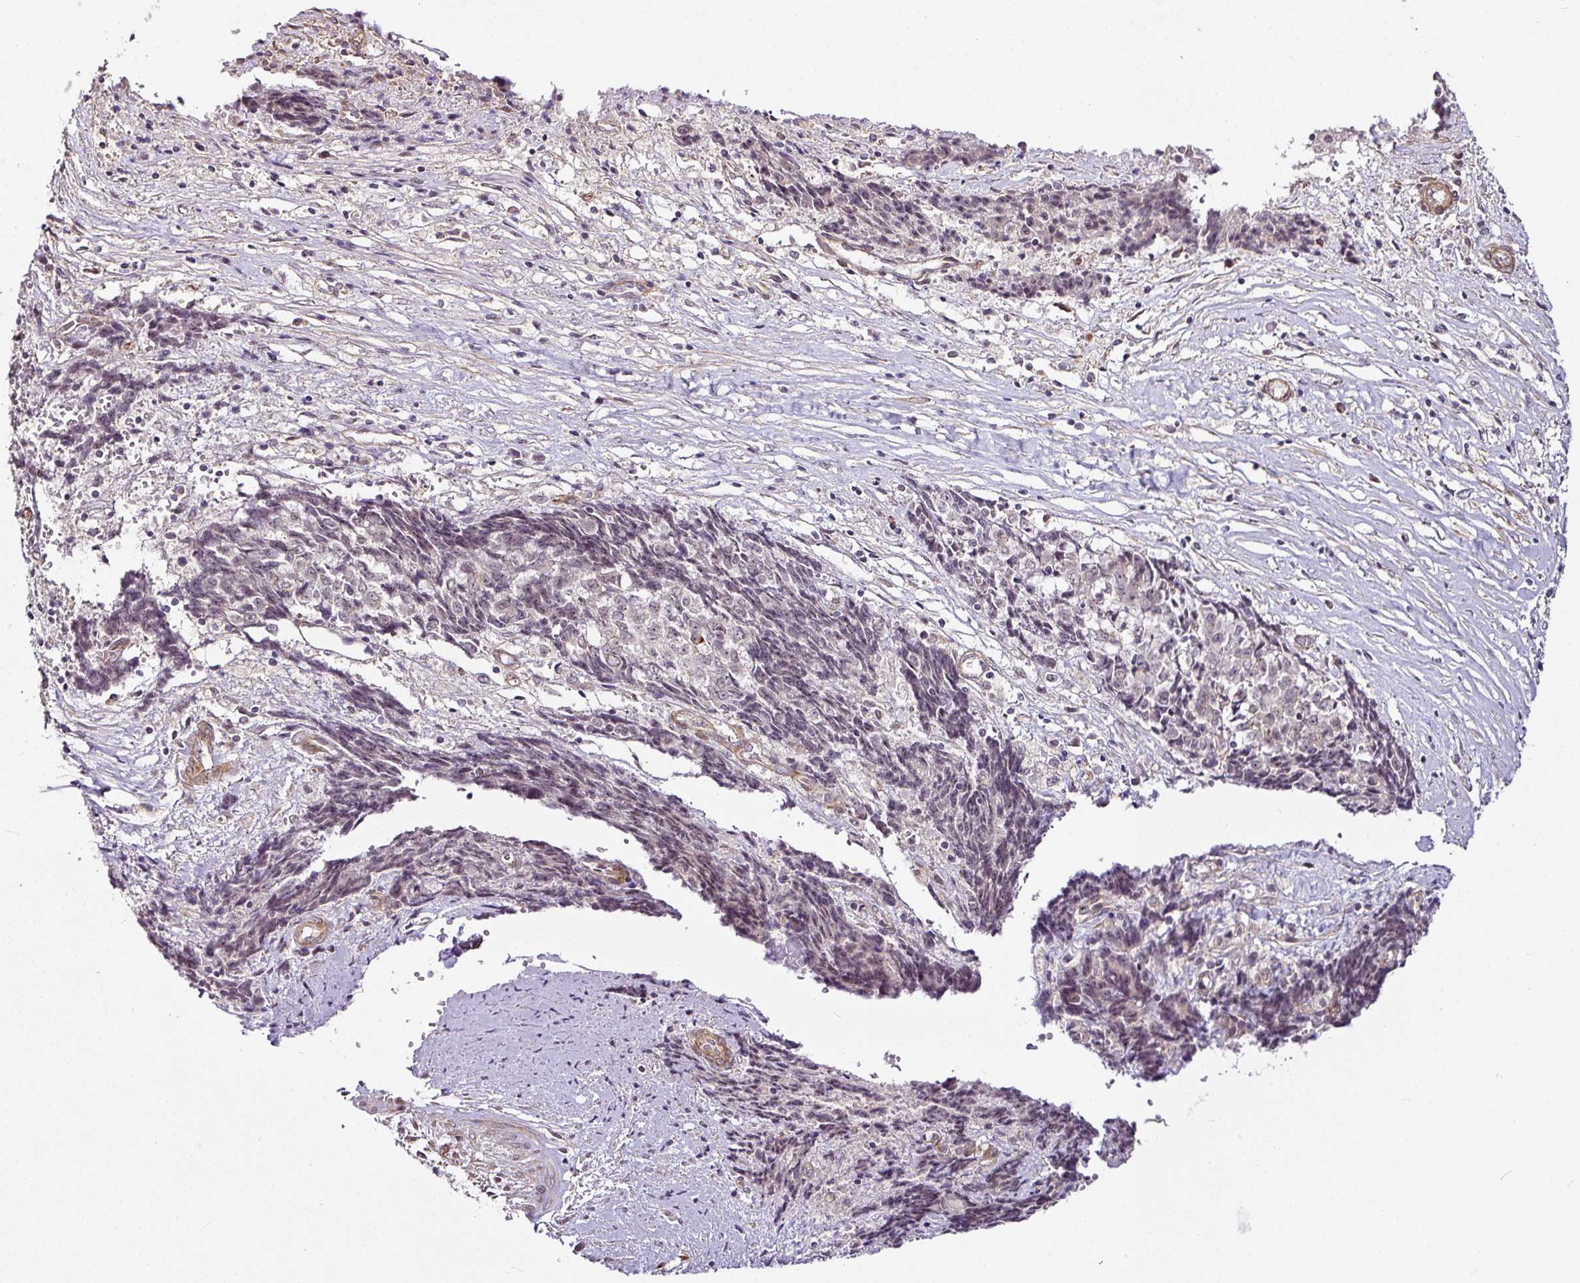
{"staining": {"intensity": "weak", "quantity": ">75%", "location": "nuclear"}, "tissue": "ovarian cancer", "cell_type": "Tumor cells", "image_type": "cancer", "snomed": [{"axis": "morphology", "description": "Carcinoma, endometroid"}, {"axis": "topography", "description": "Ovary"}], "caption": "Brown immunohistochemical staining in ovarian cancer (endometroid carcinoma) exhibits weak nuclear expression in about >75% of tumor cells.", "gene": "DCAF13", "patient": {"sex": "female", "age": 42}}